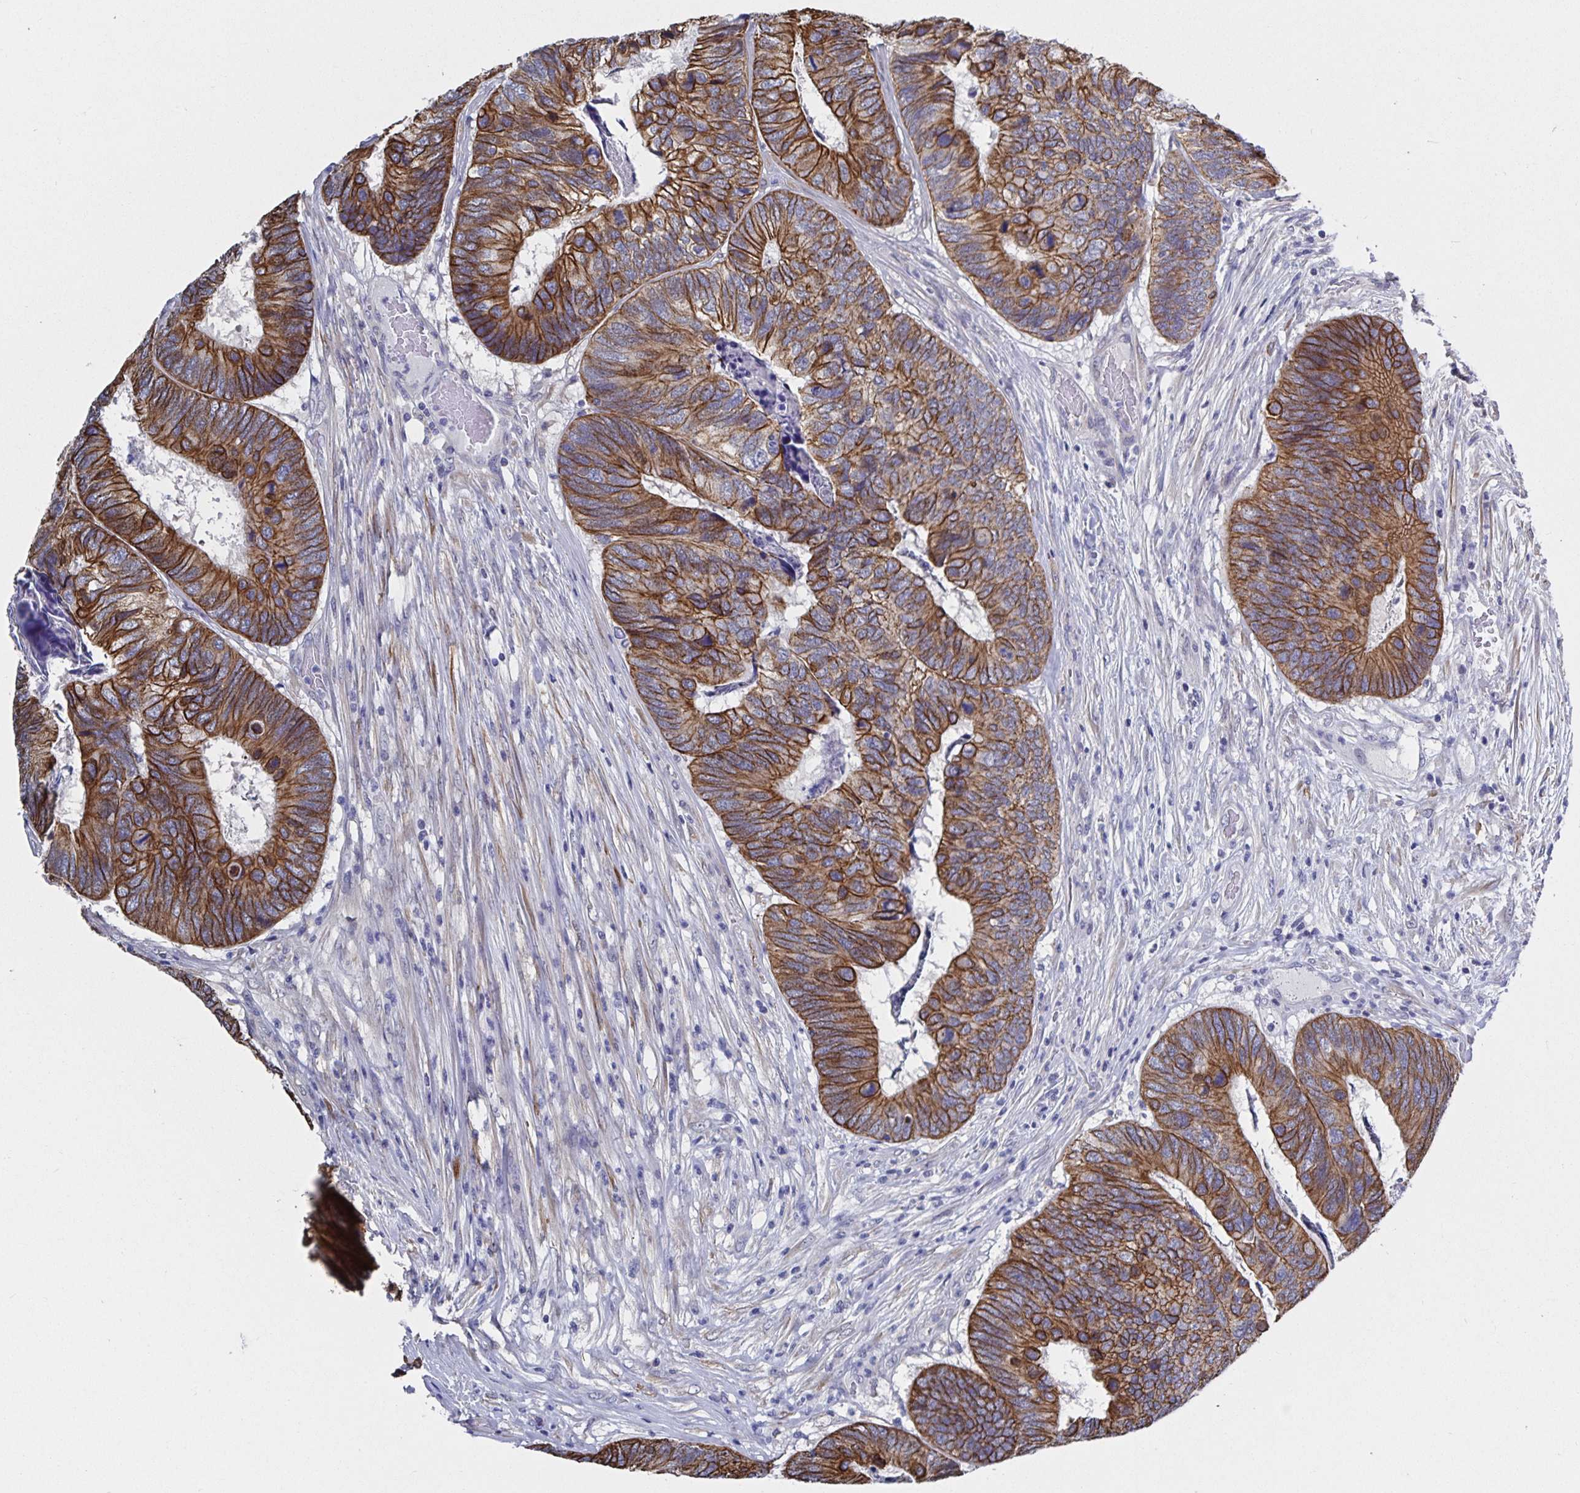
{"staining": {"intensity": "strong", "quantity": "25%-75%", "location": "cytoplasmic/membranous"}, "tissue": "colorectal cancer", "cell_type": "Tumor cells", "image_type": "cancer", "snomed": [{"axis": "morphology", "description": "Adenocarcinoma, NOS"}, {"axis": "topography", "description": "Colon"}], "caption": "Immunohistochemical staining of human colorectal cancer exhibits high levels of strong cytoplasmic/membranous protein staining in about 25%-75% of tumor cells.", "gene": "ZIK1", "patient": {"sex": "female", "age": 67}}